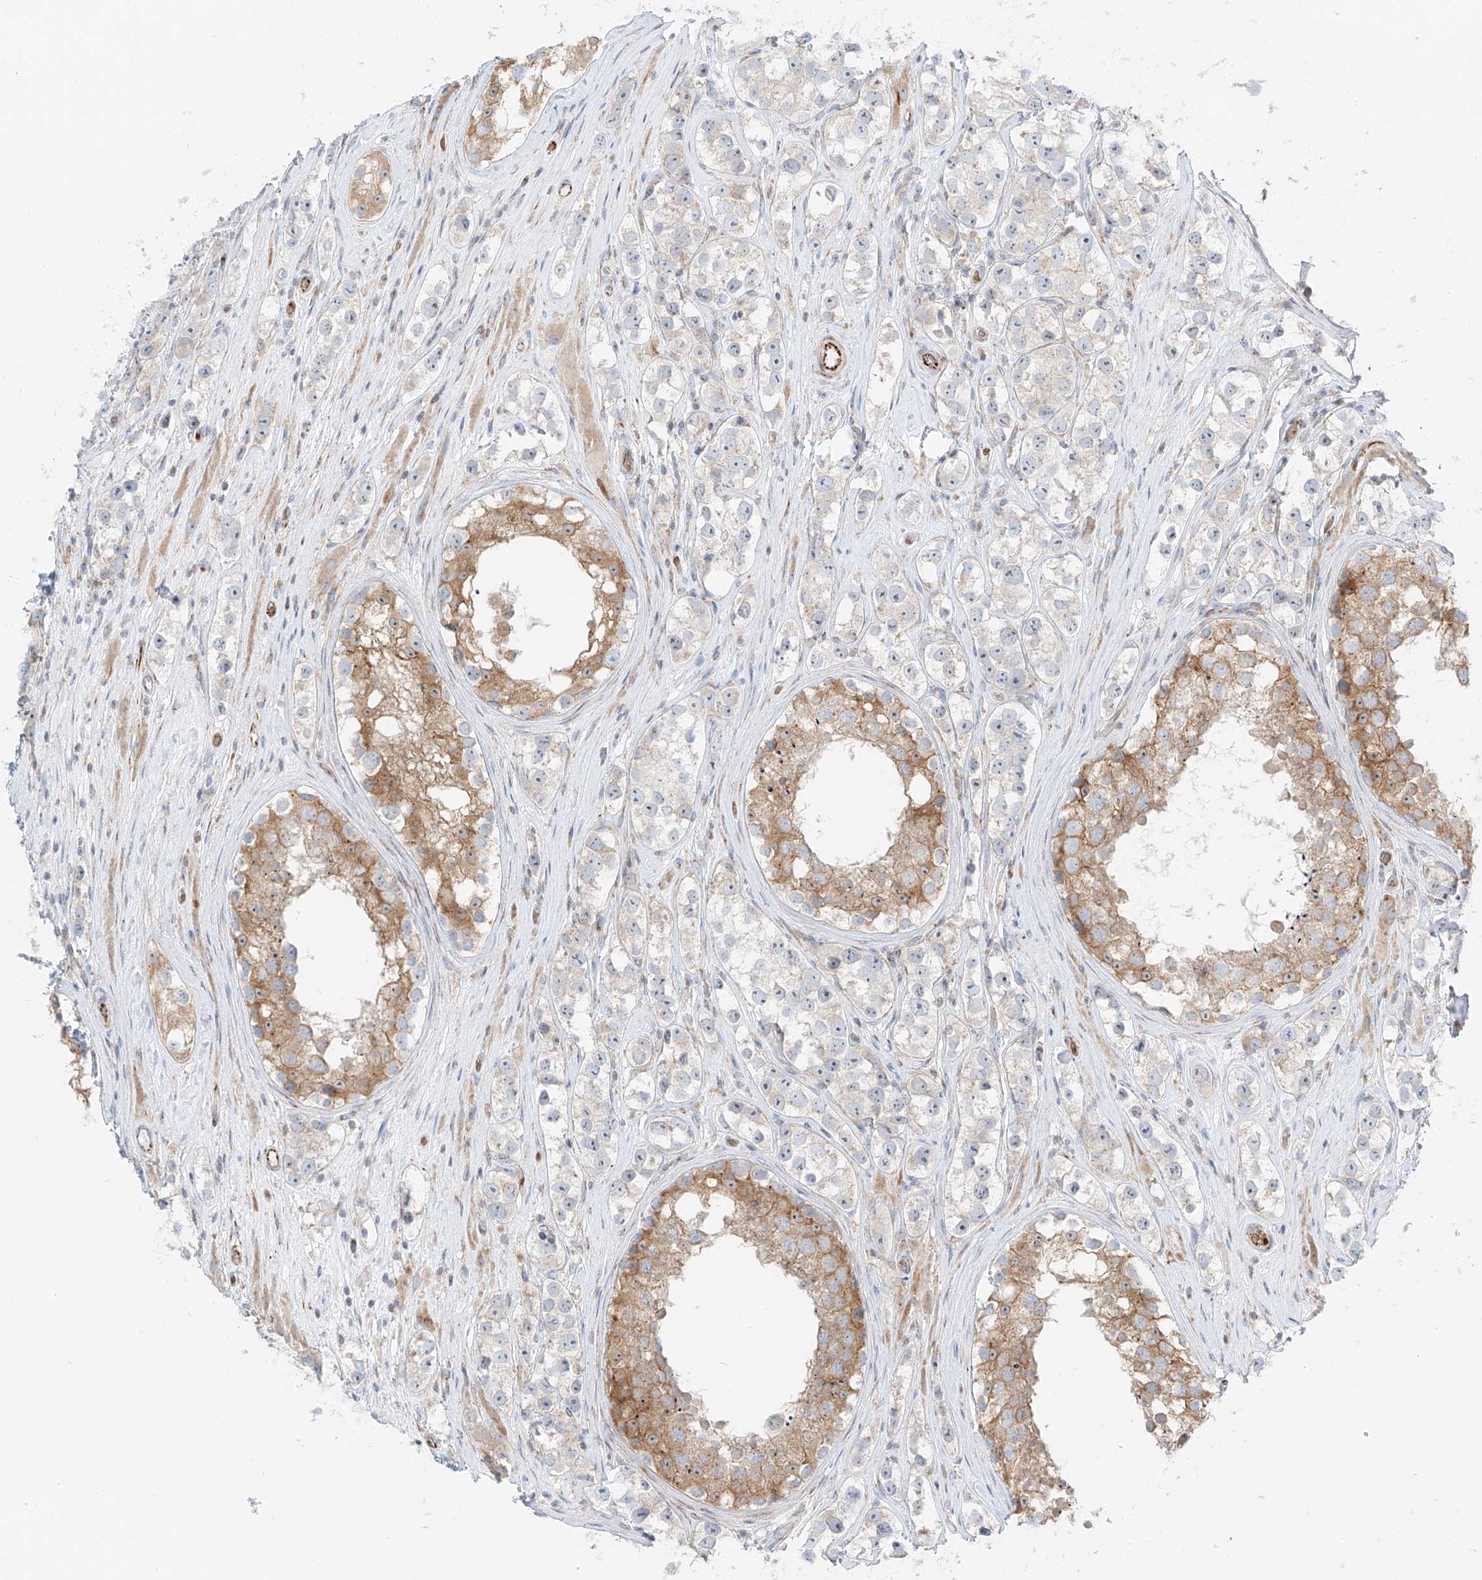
{"staining": {"intensity": "negative", "quantity": "none", "location": "none"}, "tissue": "testis cancer", "cell_type": "Tumor cells", "image_type": "cancer", "snomed": [{"axis": "morphology", "description": "Seminoma, NOS"}, {"axis": "topography", "description": "Testis"}], "caption": "Immunohistochemistry (IHC) of testis cancer displays no positivity in tumor cells.", "gene": "EIPR1", "patient": {"sex": "male", "age": 28}}